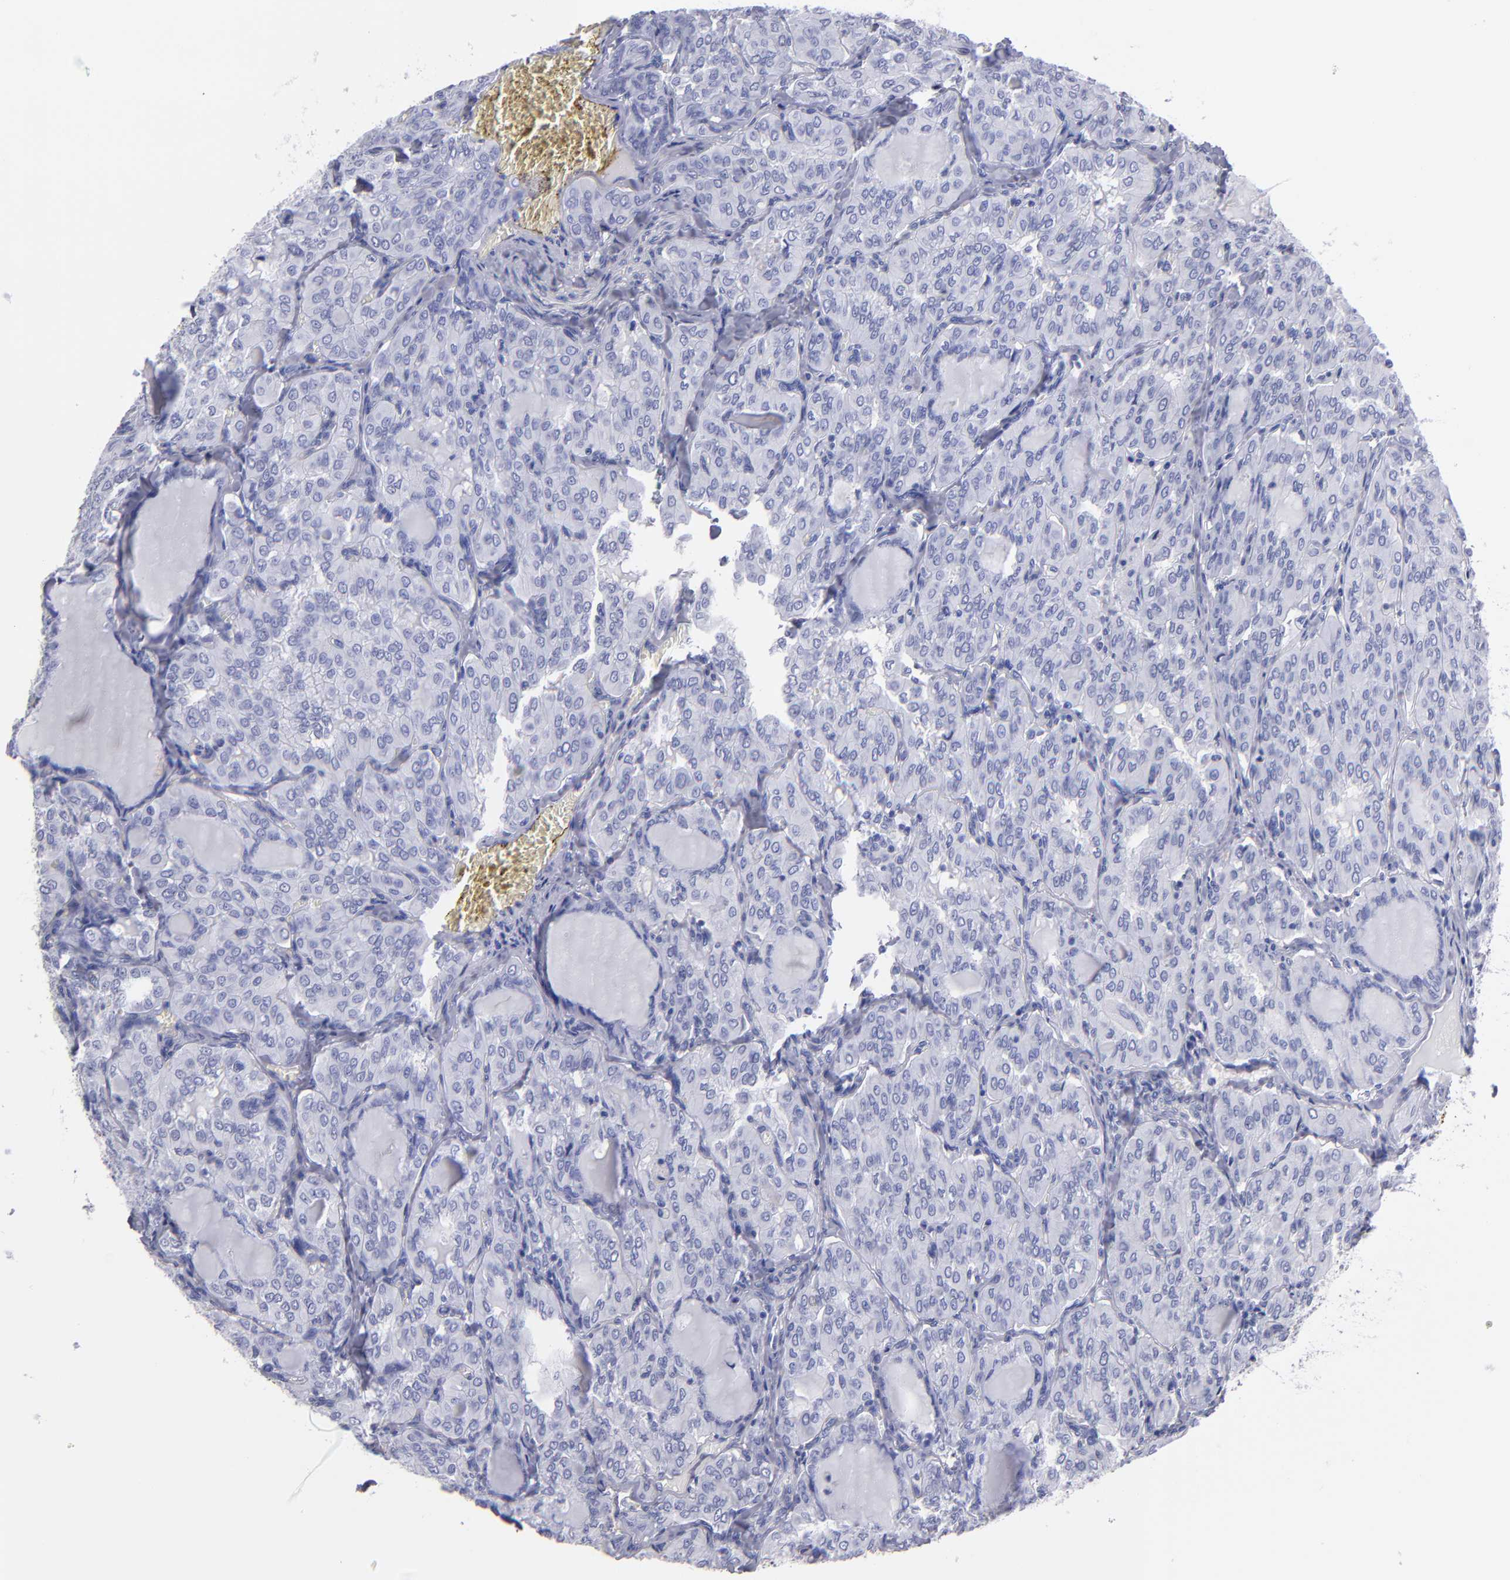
{"staining": {"intensity": "negative", "quantity": "none", "location": "none"}, "tissue": "thyroid cancer", "cell_type": "Tumor cells", "image_type": "cancer", "snomed": [{"axis": "morphology", "description": "Papillary adenocarcinoma, NOS"}, {"axis": "topography", "description": "Thyroid gland"}], "caption": "An immunohistochemistry (IHC) image of thyroid cancer (papillary adenocarcinoma) is shown. There is no staining in tumor cells of thyroid cancer (papillary adenocarcinoma).", "gene": "MB", "patient": {"sex": "male", "age": 20}}